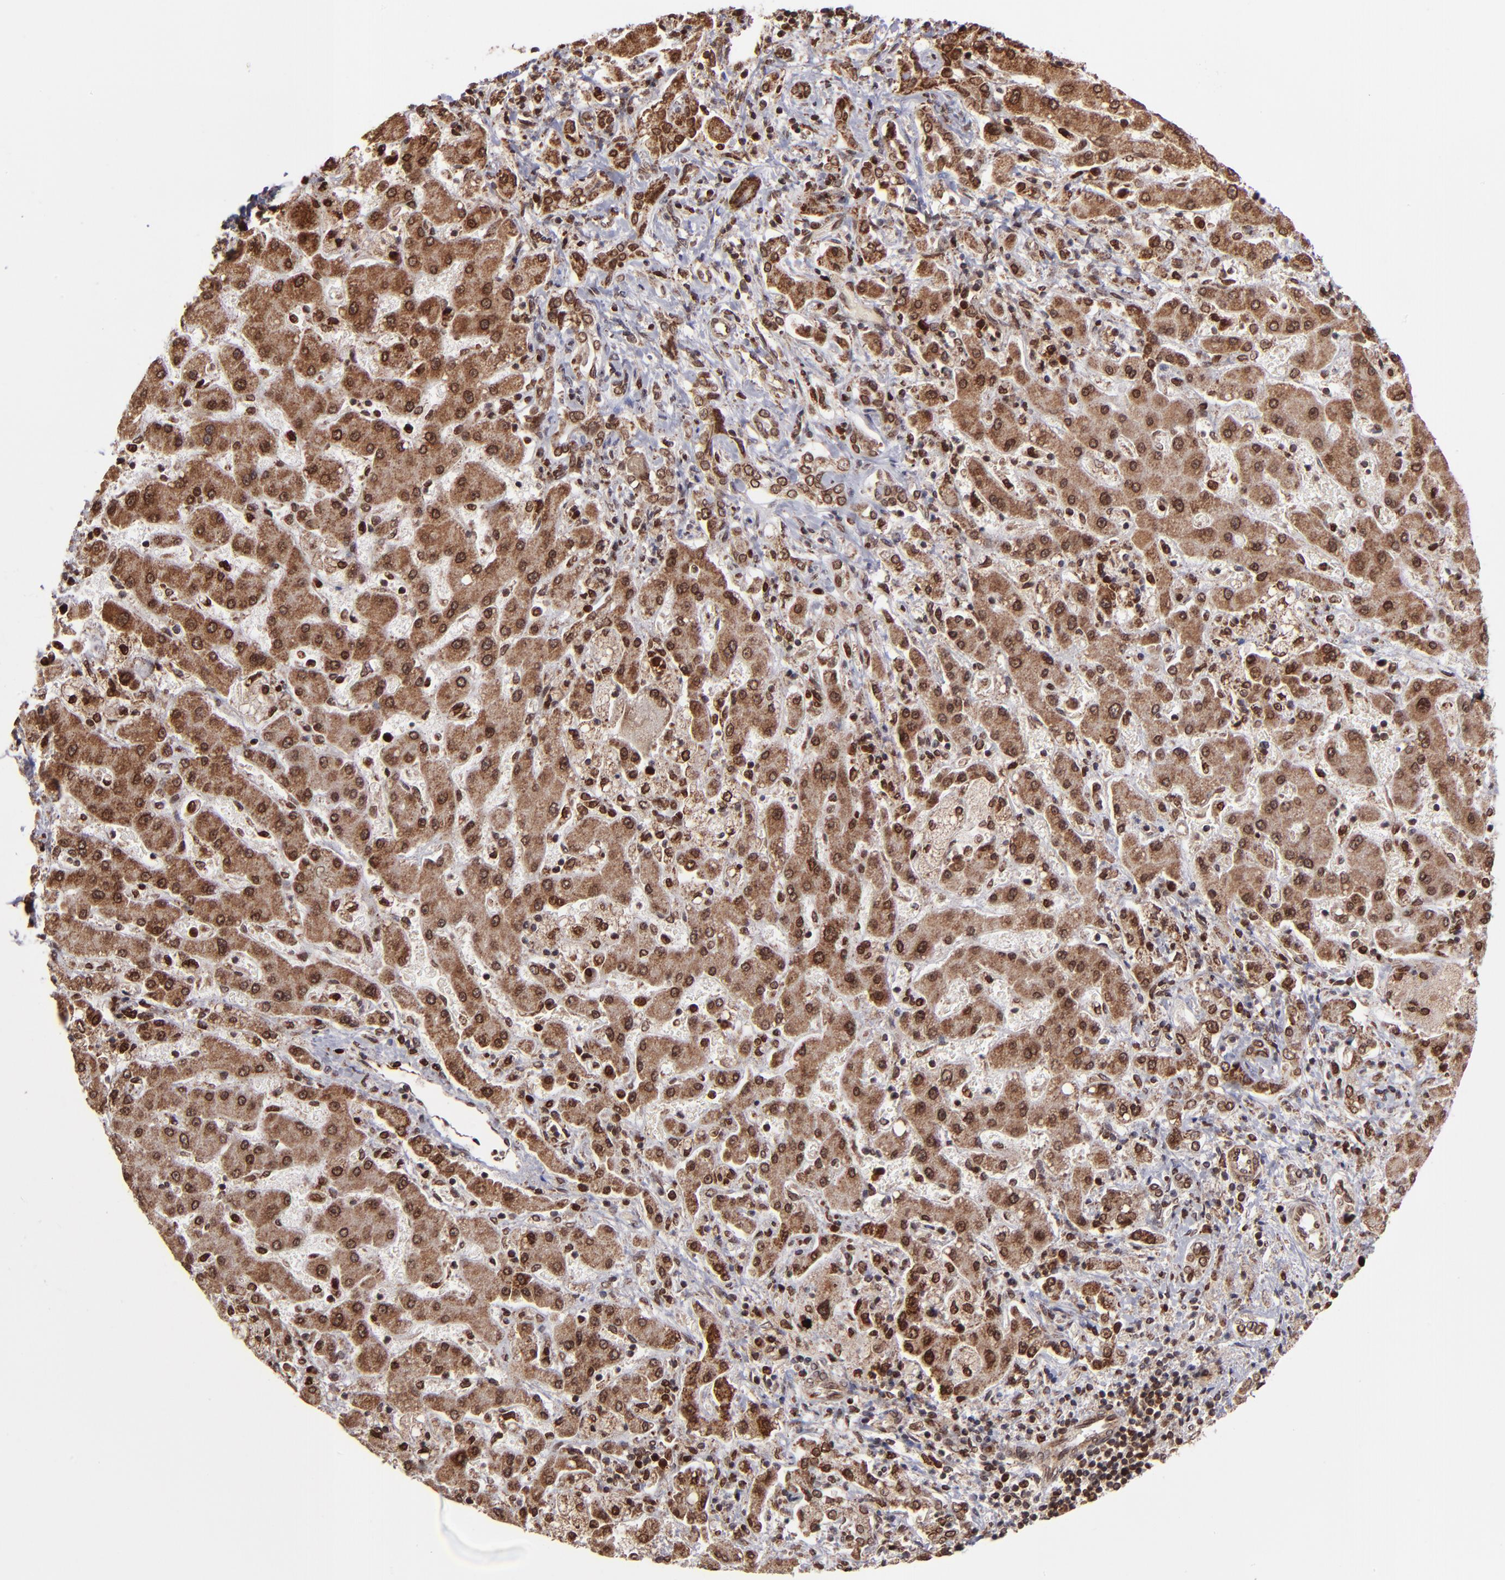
{"staining": {"intensity": "moderate", "quantity": ">75%", "location": "cytoplasmic/membranous,nuclear"}, "tissue": "liver cancer", "cell_type": "Tumor cells", "image_type": "cancer", "snomed": [{"axis": "morphology", "description": "Cholangiocarcinoma"}, {"axis": "topography", "description": "Liver"}], "caption": "IHC (DAB) staining of liver cancer displays moderate cytoplasmic/membranous and nuclear protein staining in about >75% of tumor cells. (IHC, brightfield microscopy, high magnification).", "gene": "TOP1MT", "patient": {"sex": "male", "age": 50}}